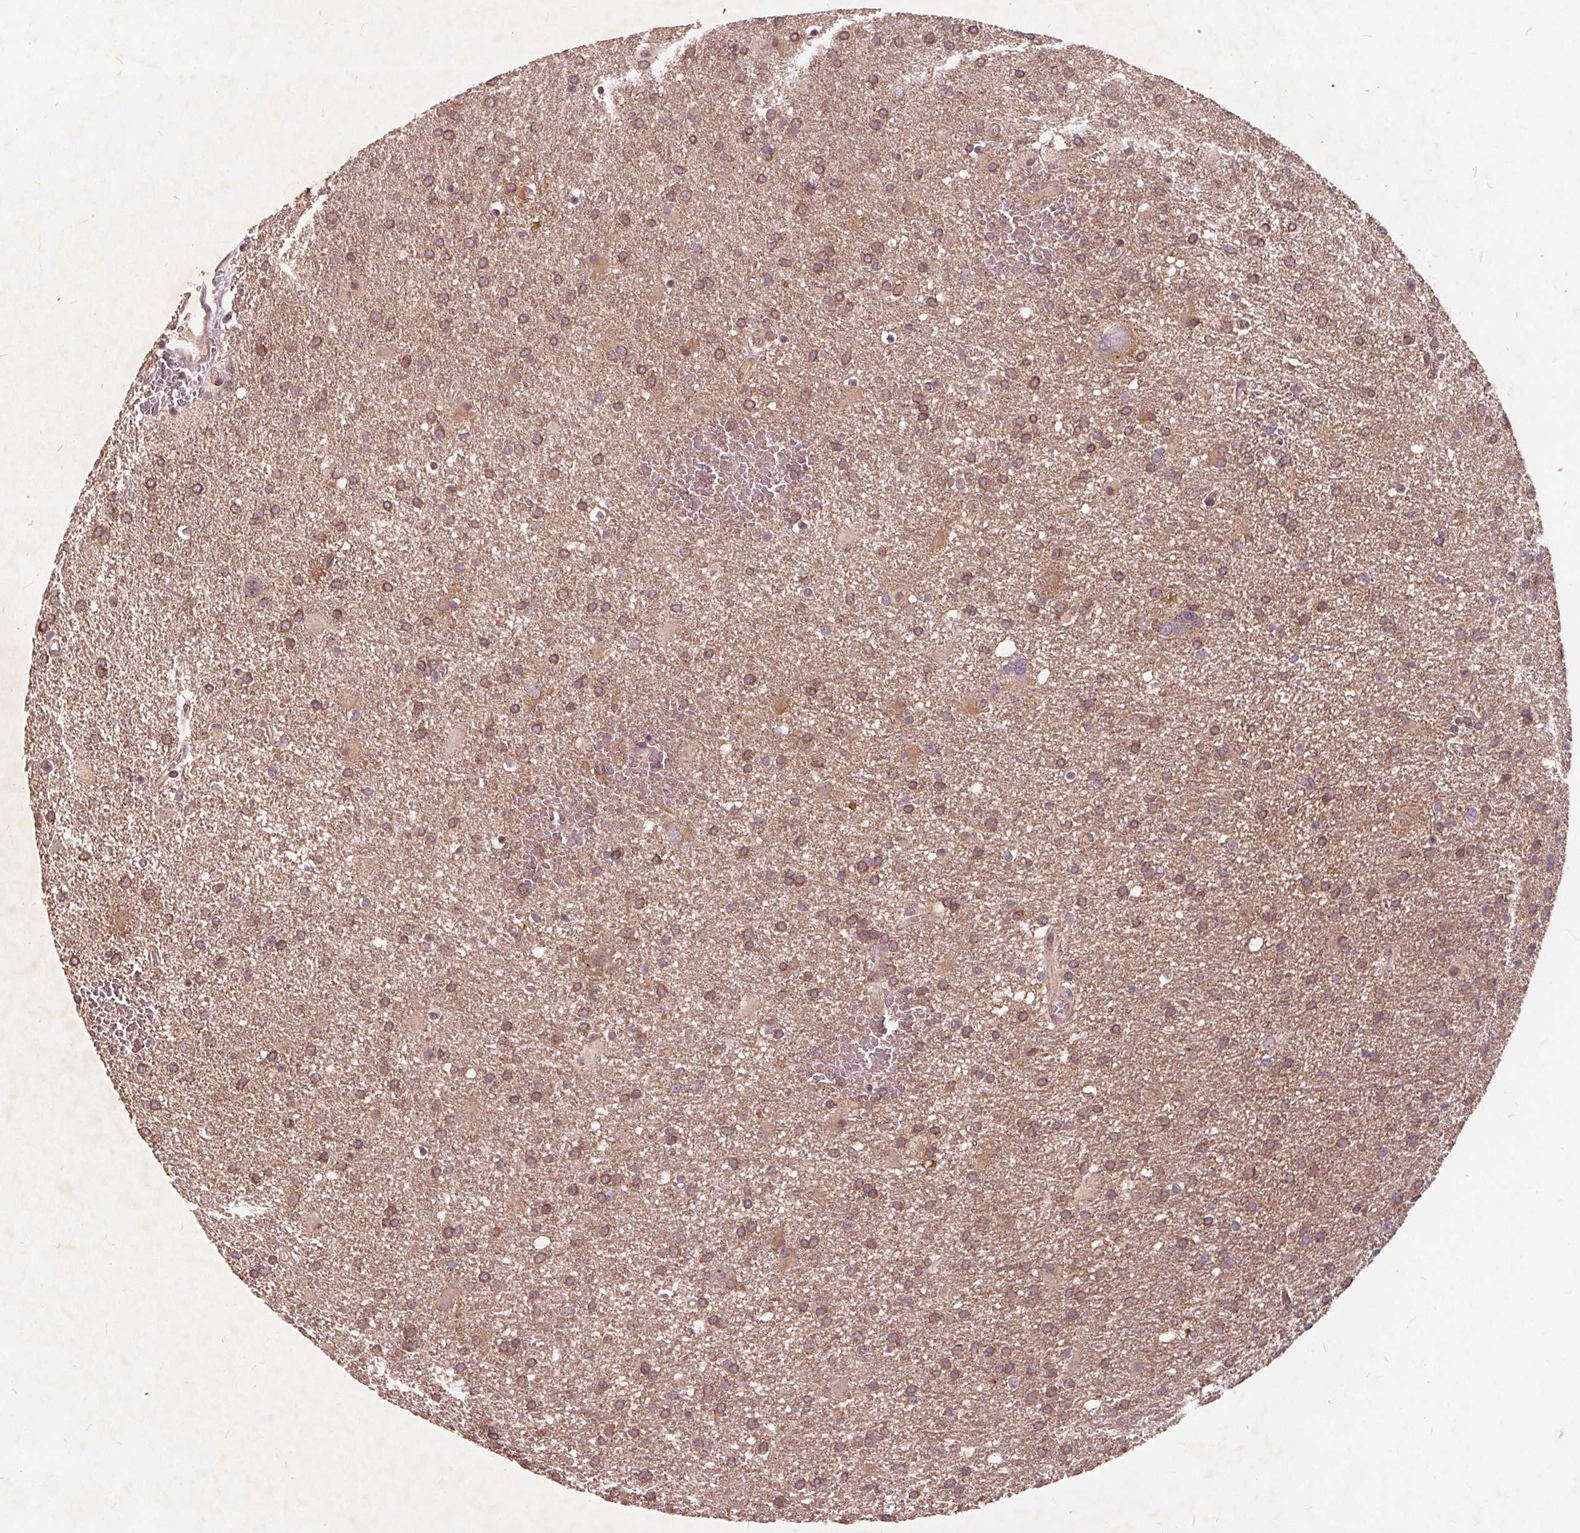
{"staining": {"intensity": "weak", "quantity": "25%-75%", "location": "cytoplasmic/membranous"}, "tissue": "glioma", "cell_type": "Tumor cells", "image_type": "cancer", "snomed": [{"axis": "morphology", "description": "Glioma, malignant, Low grade"}, {"axis": "topography", "description": "Brain"}], "caption": "IHC of human glioma shows low levels of weak cytoplasmic/membranous expression in about 25%-75% of tumor cells. (Stains: DAB (3,3'-diaminobenzidine) in brown, nuclei in blue, Microscopy: brightfield microscopy at high magnification).", "gene": "CSNK1G2", "patient": {"sex": "male", "age": 66}}